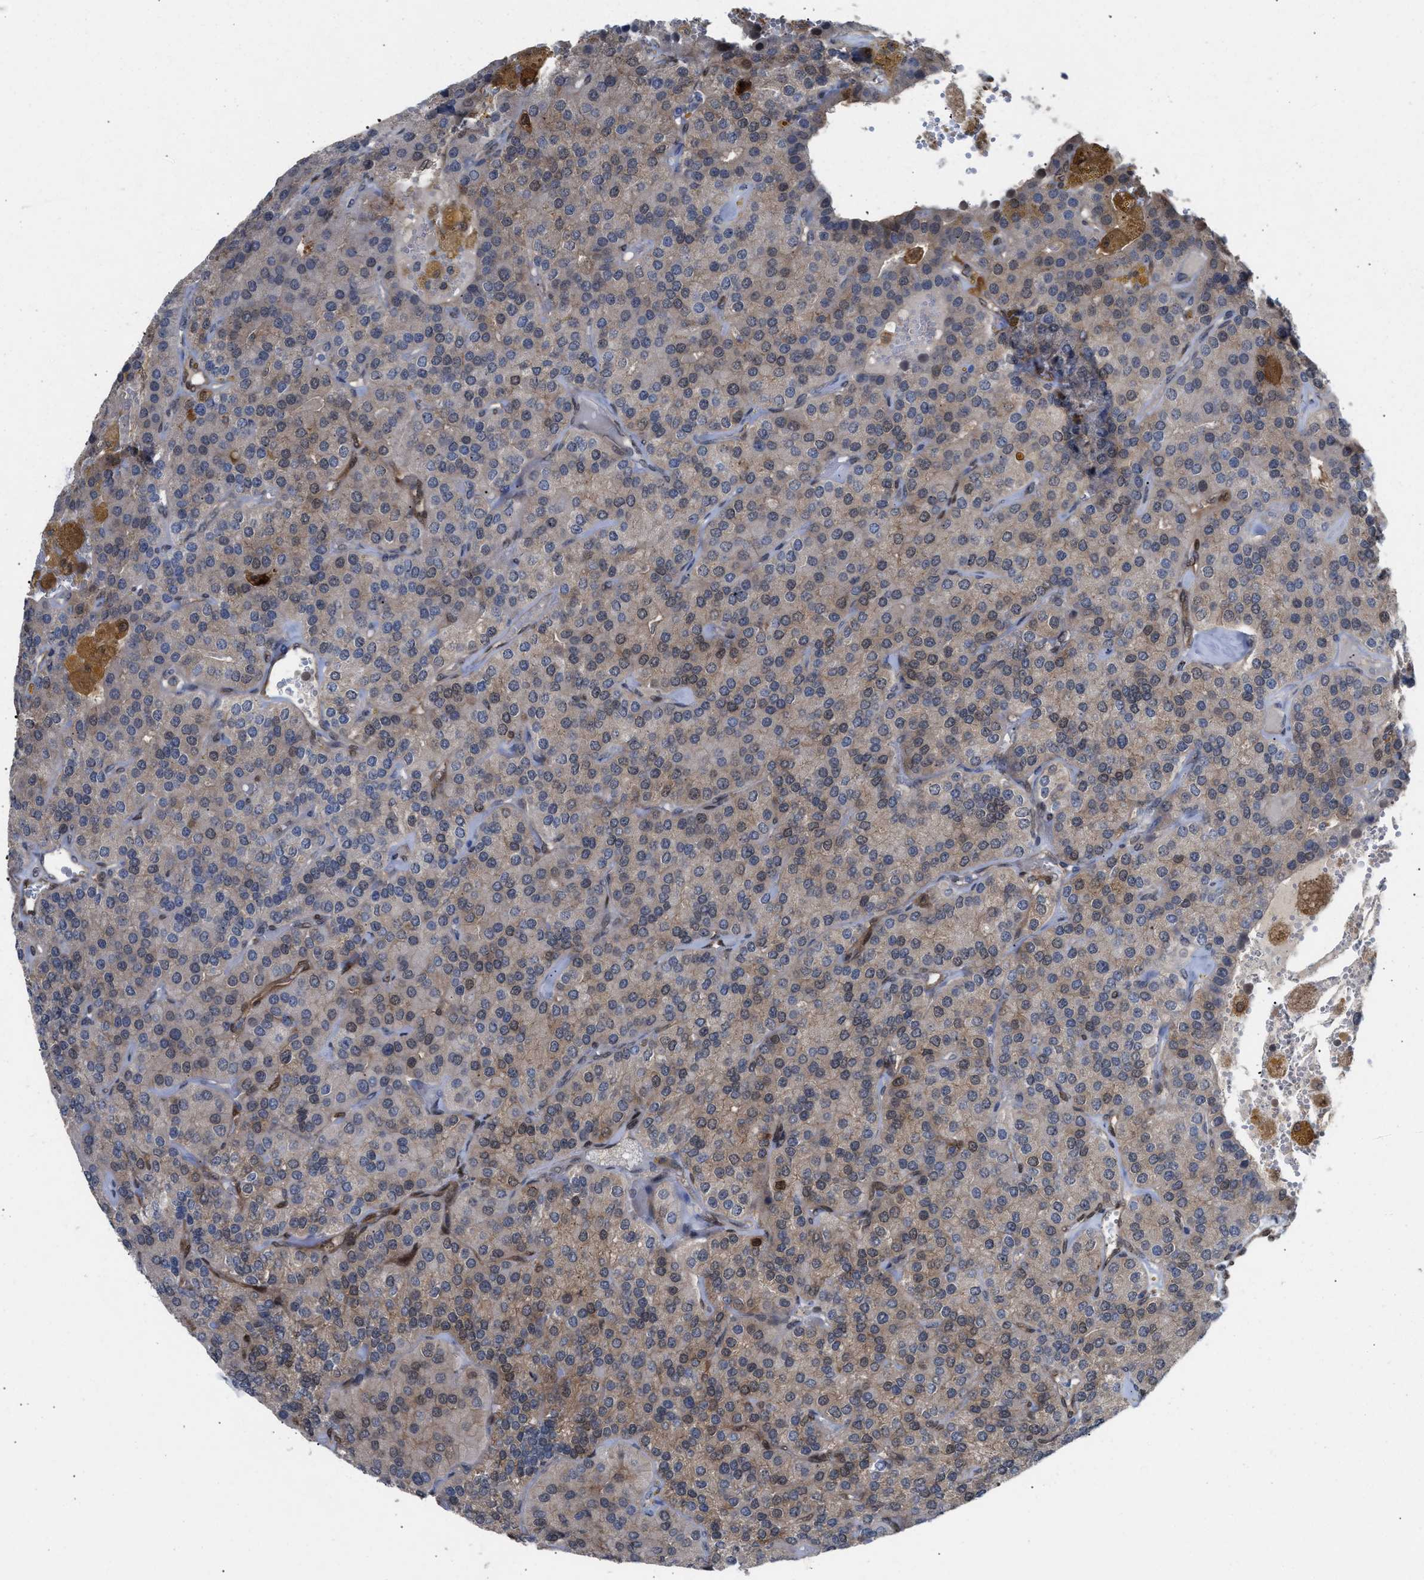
{"staining": {"intensity": "weak", "quantity": "<25%", "location": "cytoplasmic/membranous"}, "tissue": "parathyroid gland", "cell_type": "Glandular cells", "image_type": "normal", "snomed": [{"axis": "morphology", "description": "Normal tissue, NOS"}, {"axis": "morphology", "description": "Adenoma, NOS"}, {"axis": "topography", "description": "Parathyroid gland"}], "caption": "A histopathology image of parathyroid gland stained for a protein reveals no brown staining in glandular cells.", "gene": "TP53I3", "patient": {"sex": "female", "age": 86}}